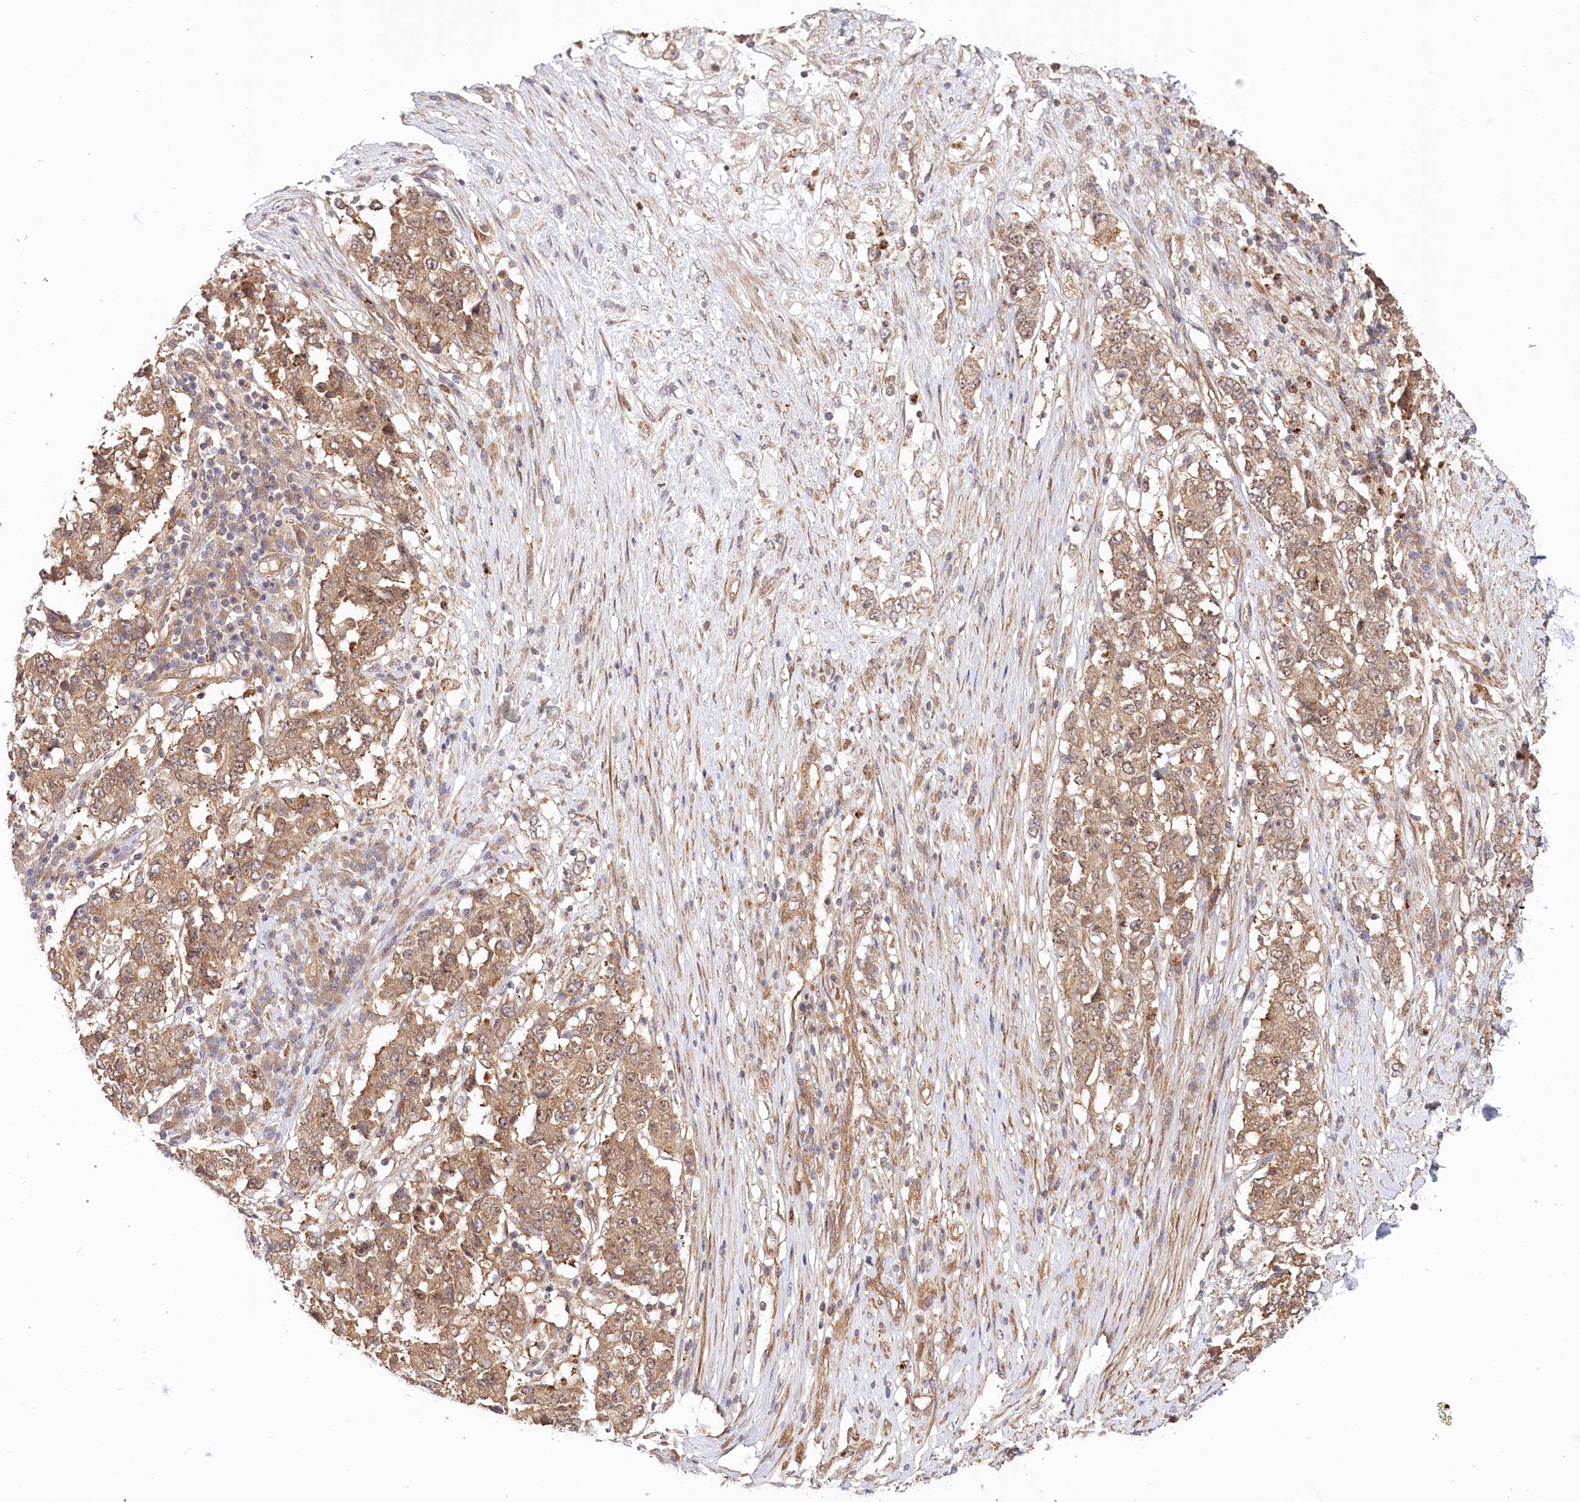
{"staining": {"intensity": "moderate", "quantity": ">75%", "location": "cytoplasmic/membranous"}, "tissue": "stomach cancer", "cell_type": "Tumor cells", "image_type": "cancer", "snomed": [{"axis": "morphology", "description": "Adenocarcinoma, NOS"}, {"axis": "topography", "description": "Stomach"}], "caption": "An immunohistochemistry image of tumor tissue is shown. Protein staining in brown shows moderate cytoplasmic/membranous positivity in stomach adenocarcinoma within tumor cells.", "gene": "CEP70", "patient": {"sex": "male", "age": 59}}